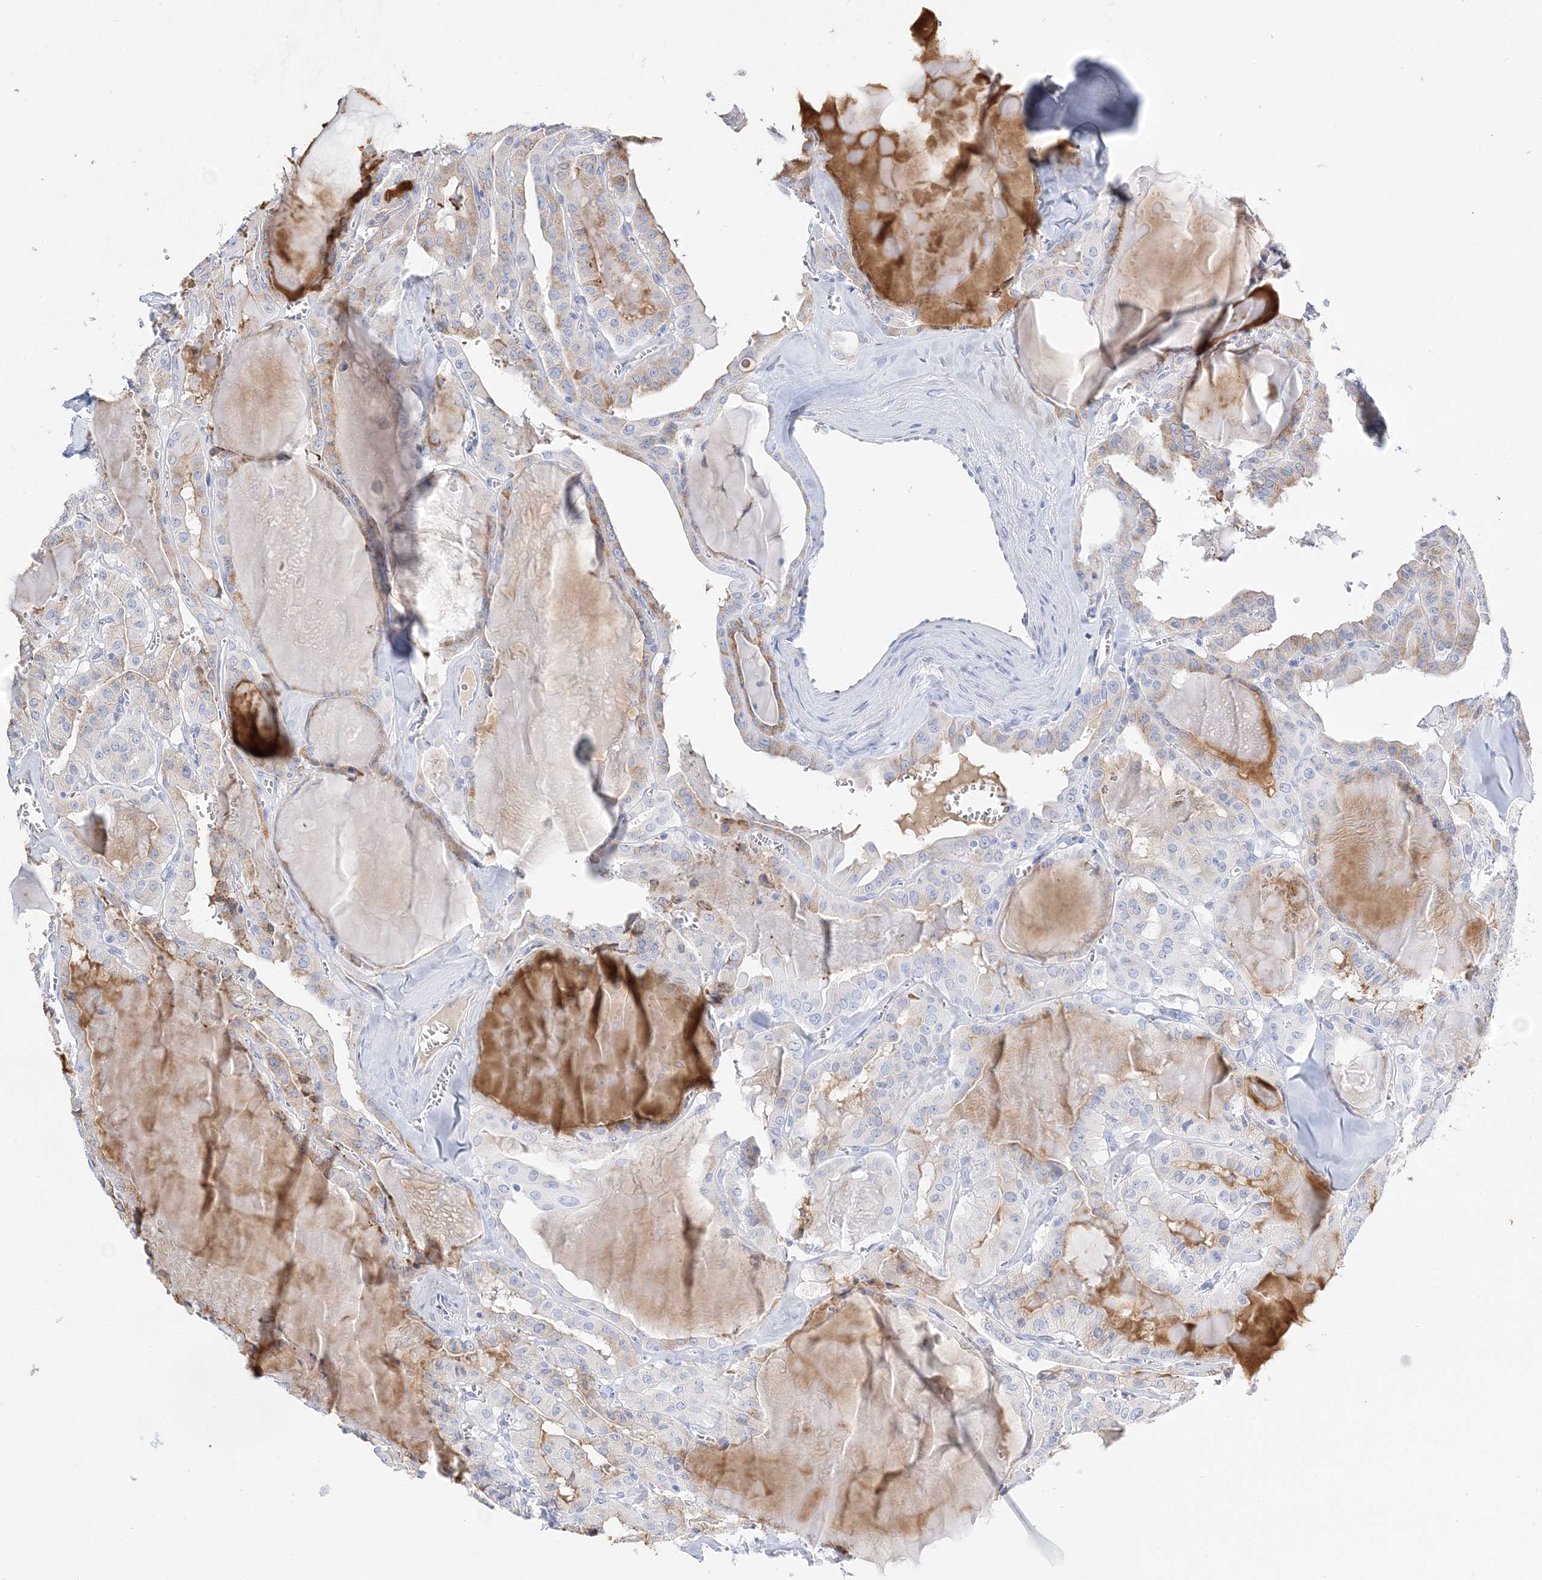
{"staining": {"intensity": "weak", "quantity": "<25%", "location": "cytoplasmic/membranous"}, "tissue": "thyroid cancer", "cell_type": "Tumor cells", "image_type": "cancer", "snomed": [{"axis": "morphology", "description": "Papillary adenocarcinoma, NOS"}, {"axis": "topography", "description": "Thyroid gland"}], "caption": "An image of thyroid cancer (papillary adenocarcinoma) stained for a protein displays no brown staining in tumor cells.", "gene": "TSPYL6", "patient": {"sex": "male", "age": 52}}